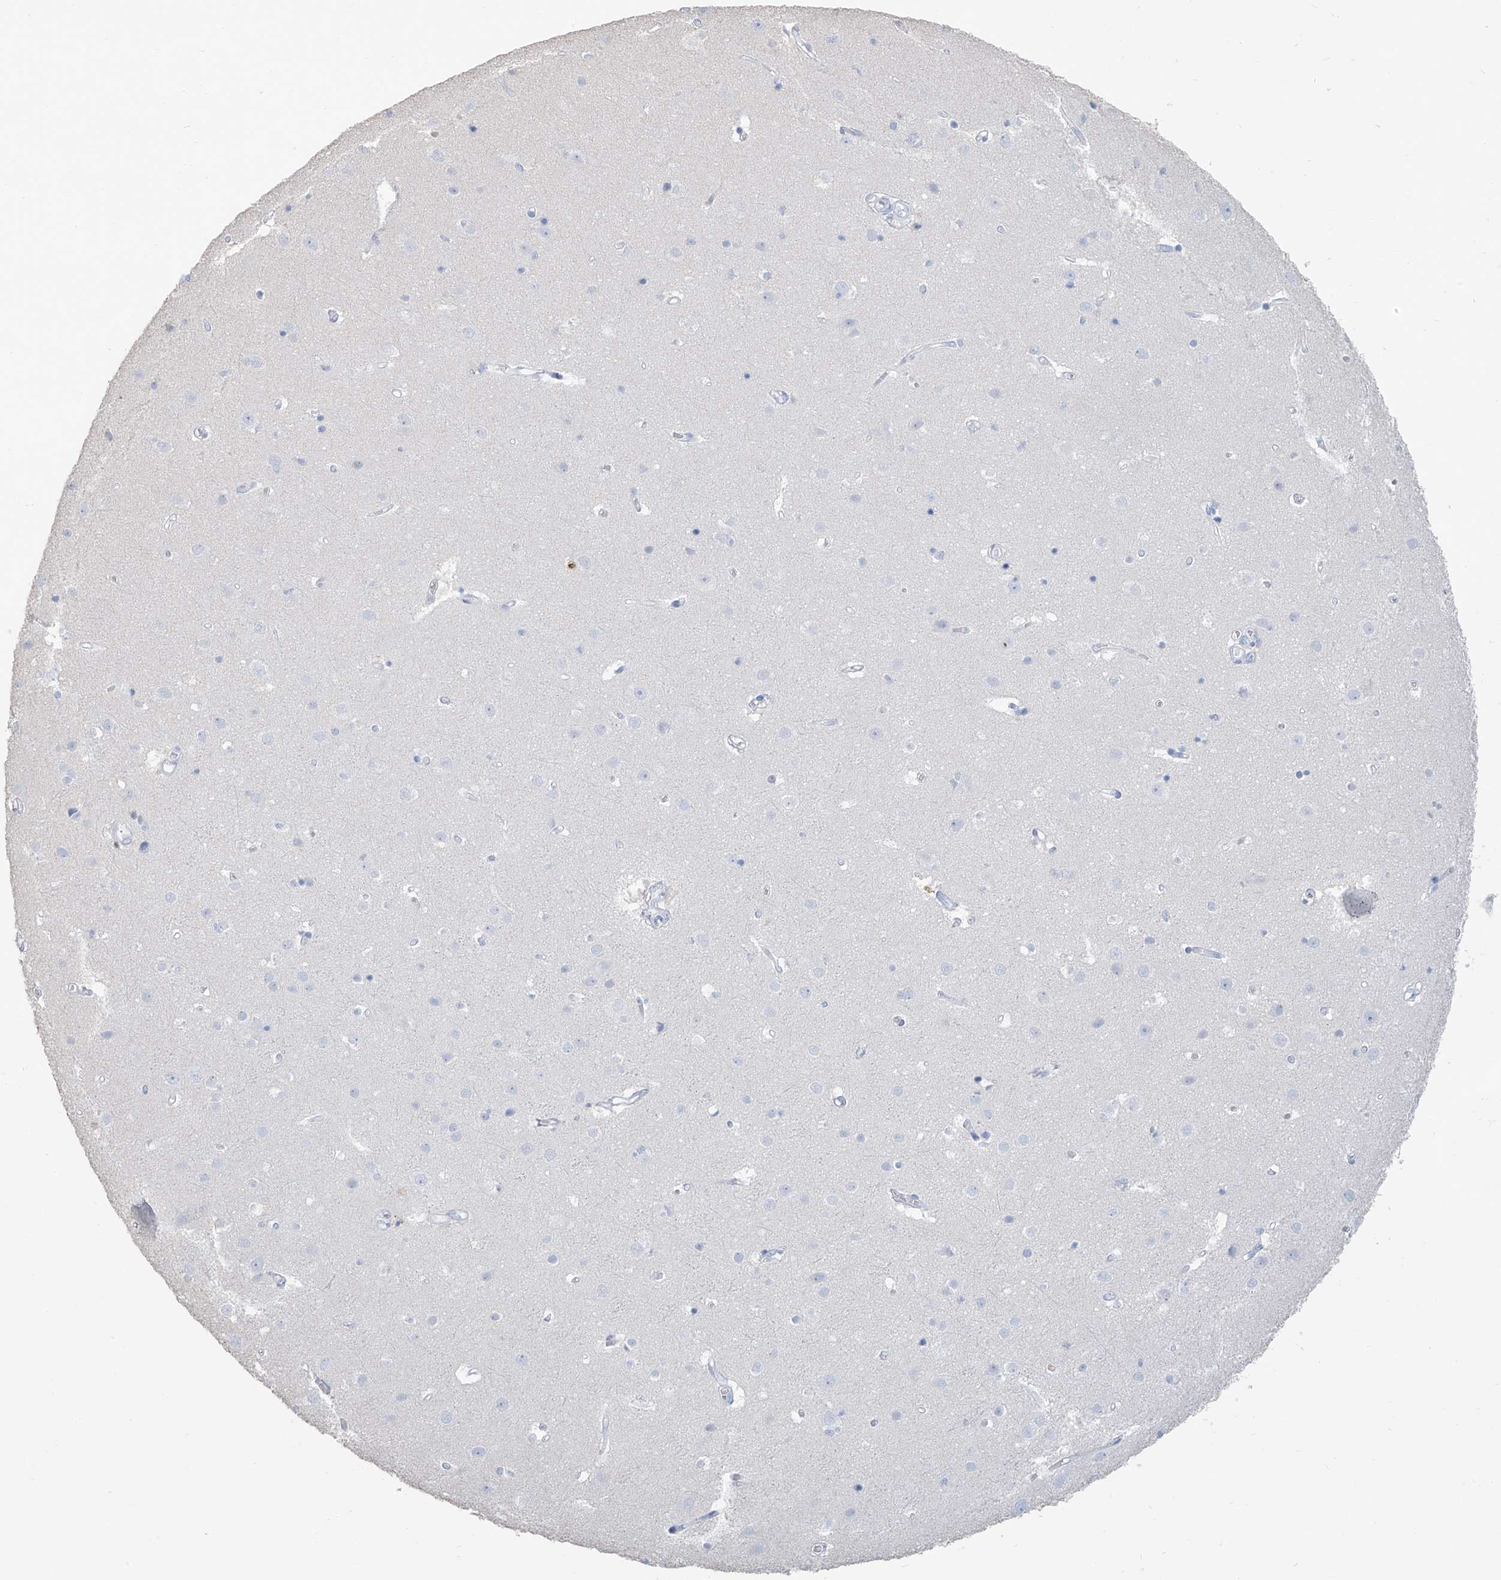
{"staining": {"intensity": "negative", "quantity": "none", "location": "none"}, "tissue": "cerebral cortex", "cell_type": "Endothelial cells", "image_type": "normal", "snomed": [{"axis": "morphology", "description": "Normal tissue, NOS"}, {"axis": "topography", "description": "Cerebral cortex"}], "caption": "An image of cerebral cortex stained for a protein shows no brown staining in endothelial cells.", "gene": "PAFAH1B3", "patient": {"sex": "male", "age": 54}}